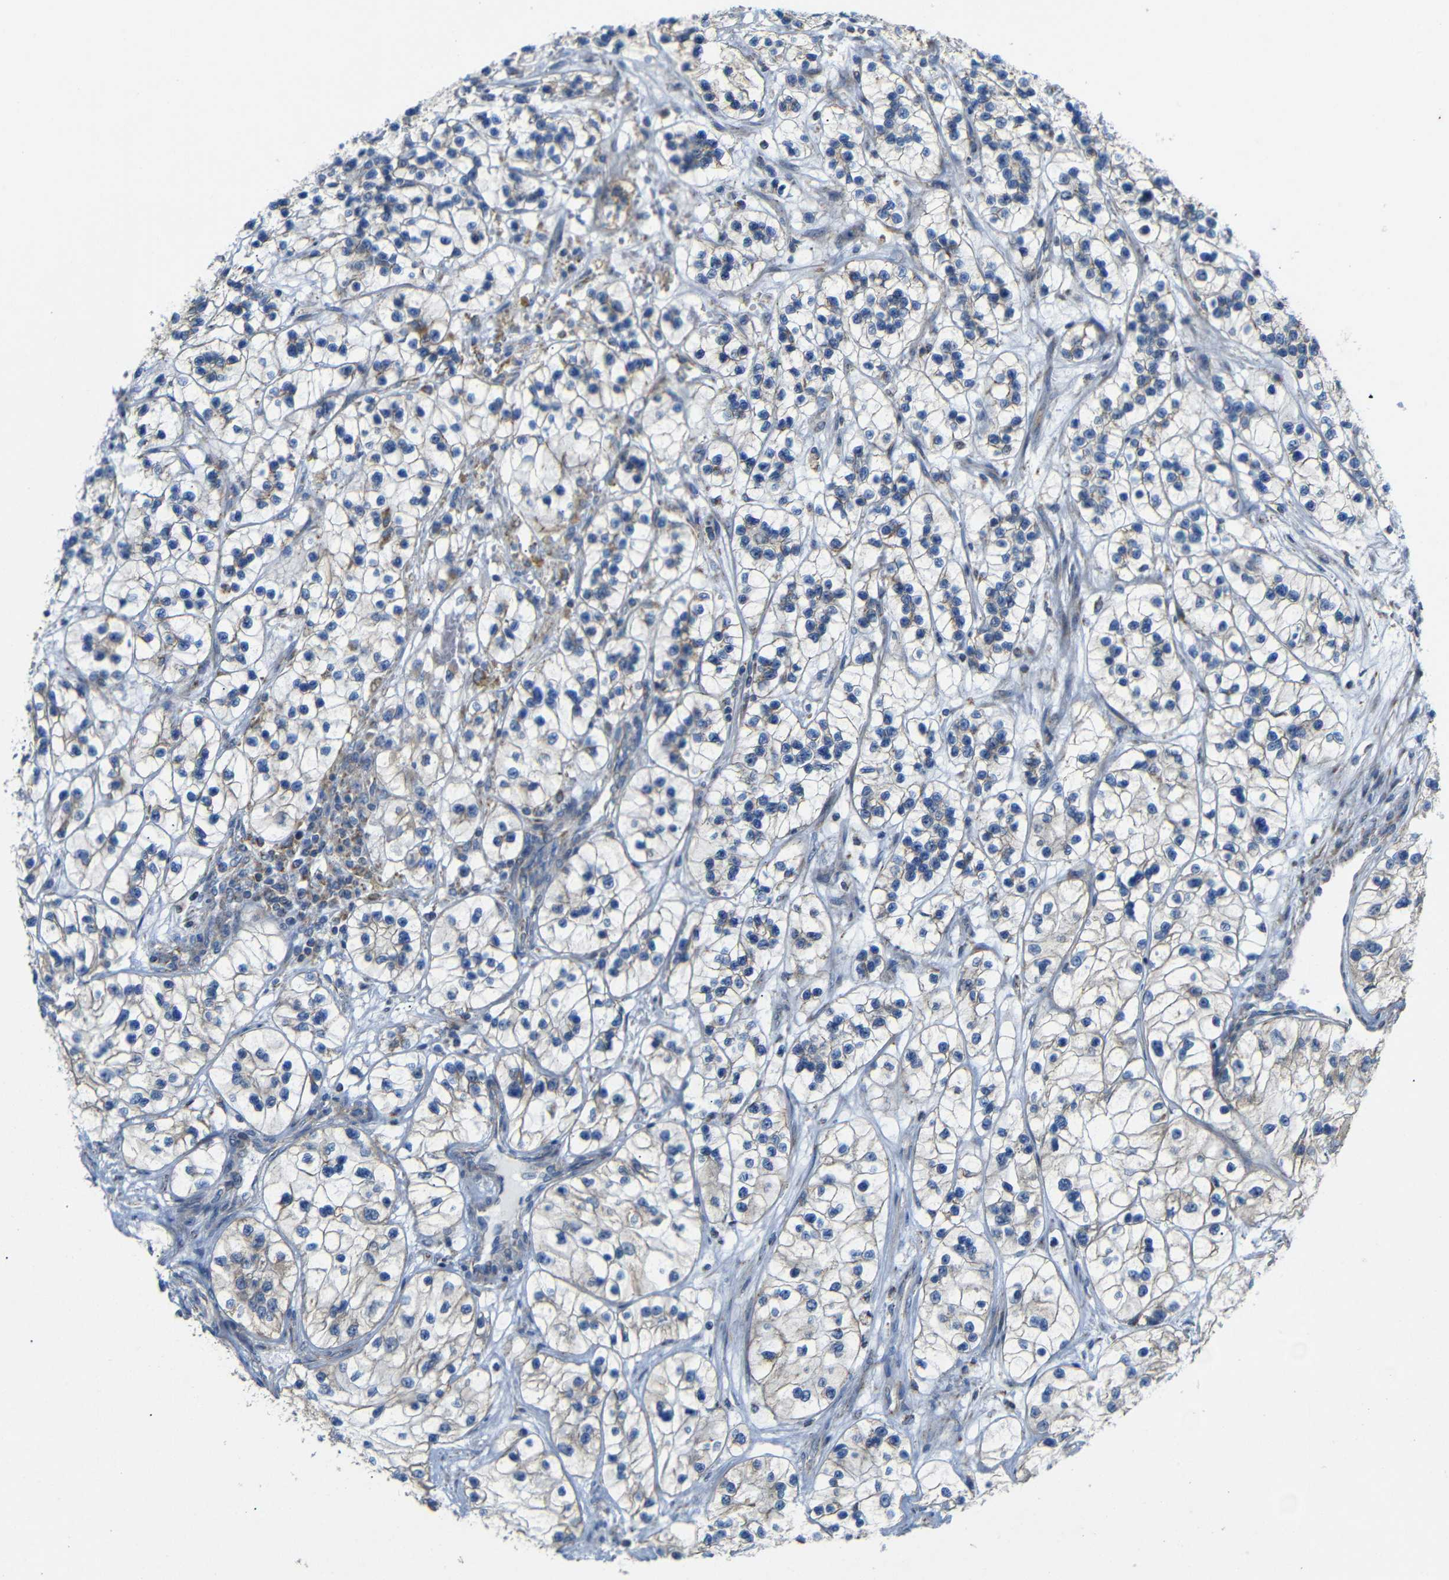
{"staining": {"intensity": "weak", "quantity": "<25%", "location": "cytoplasmic/membranous"}, "tissue": "renal cancer", "cell_type": "Tumor cells", "image_type": "cancer", "snomed": [{"axis": "morphology", "description": "Adenocarcinoma, NOS"}, {"axis": "topography", "description": "Kidney"}], "caption": "IHC histopathology image of human renal cancer (adenocarcinoma) stained for a protein (brown), which displays no positivity in tumor cells. The staining was performed using DAB (3,3'-diaminobenzidine) to visualize the protein expression in brown, while the nuclei were stained in blue with hematoxylin (Magnification: 20x).", "gene": "FAM171B", "patient": {"sex": "female", "age": 57}}